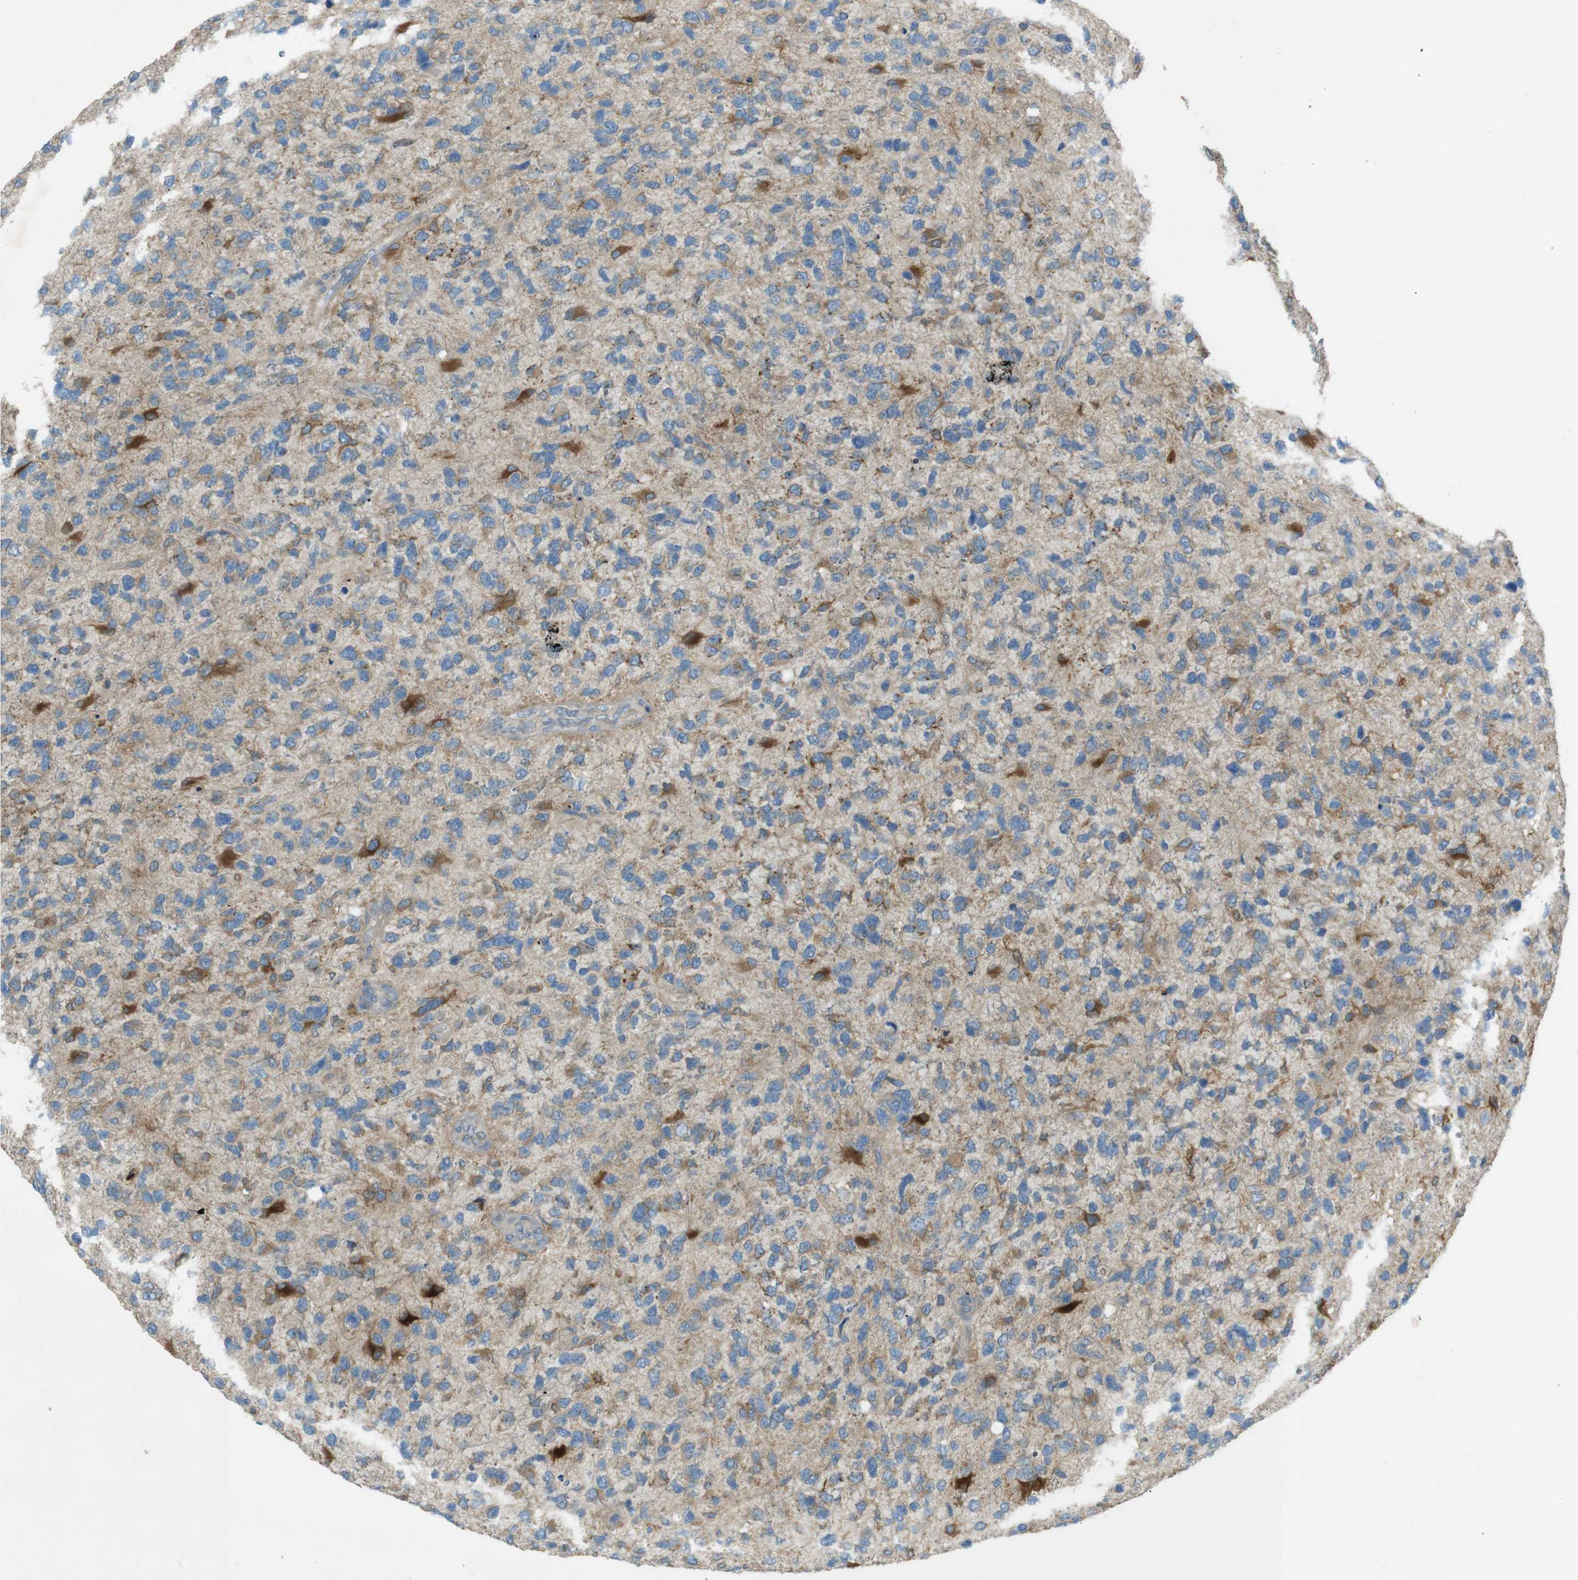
{"staining": {"intensity": "strong", "quantity": "<25%", "location": "cytoplasmic/membranous"}, "tissue": "glioma", "cell_type": "Tumor cells", "image_type": "cancer", "snomed": [{"axis": "morphology", "description": "Glioma, malignant, High grade"}, {"axis": "topography", "description": "Brain"}], "caption": "Tumor cells reveal medium levels of strong cytoplasmic/membranous positivity in approximately <25% of cells in human malignant glioma (high-grade). (brown staining indicates protein expression, while blue staining denotes nuclei).", "gene": "TMEM41B", "patient": {"sex": "female", "age": 58}}